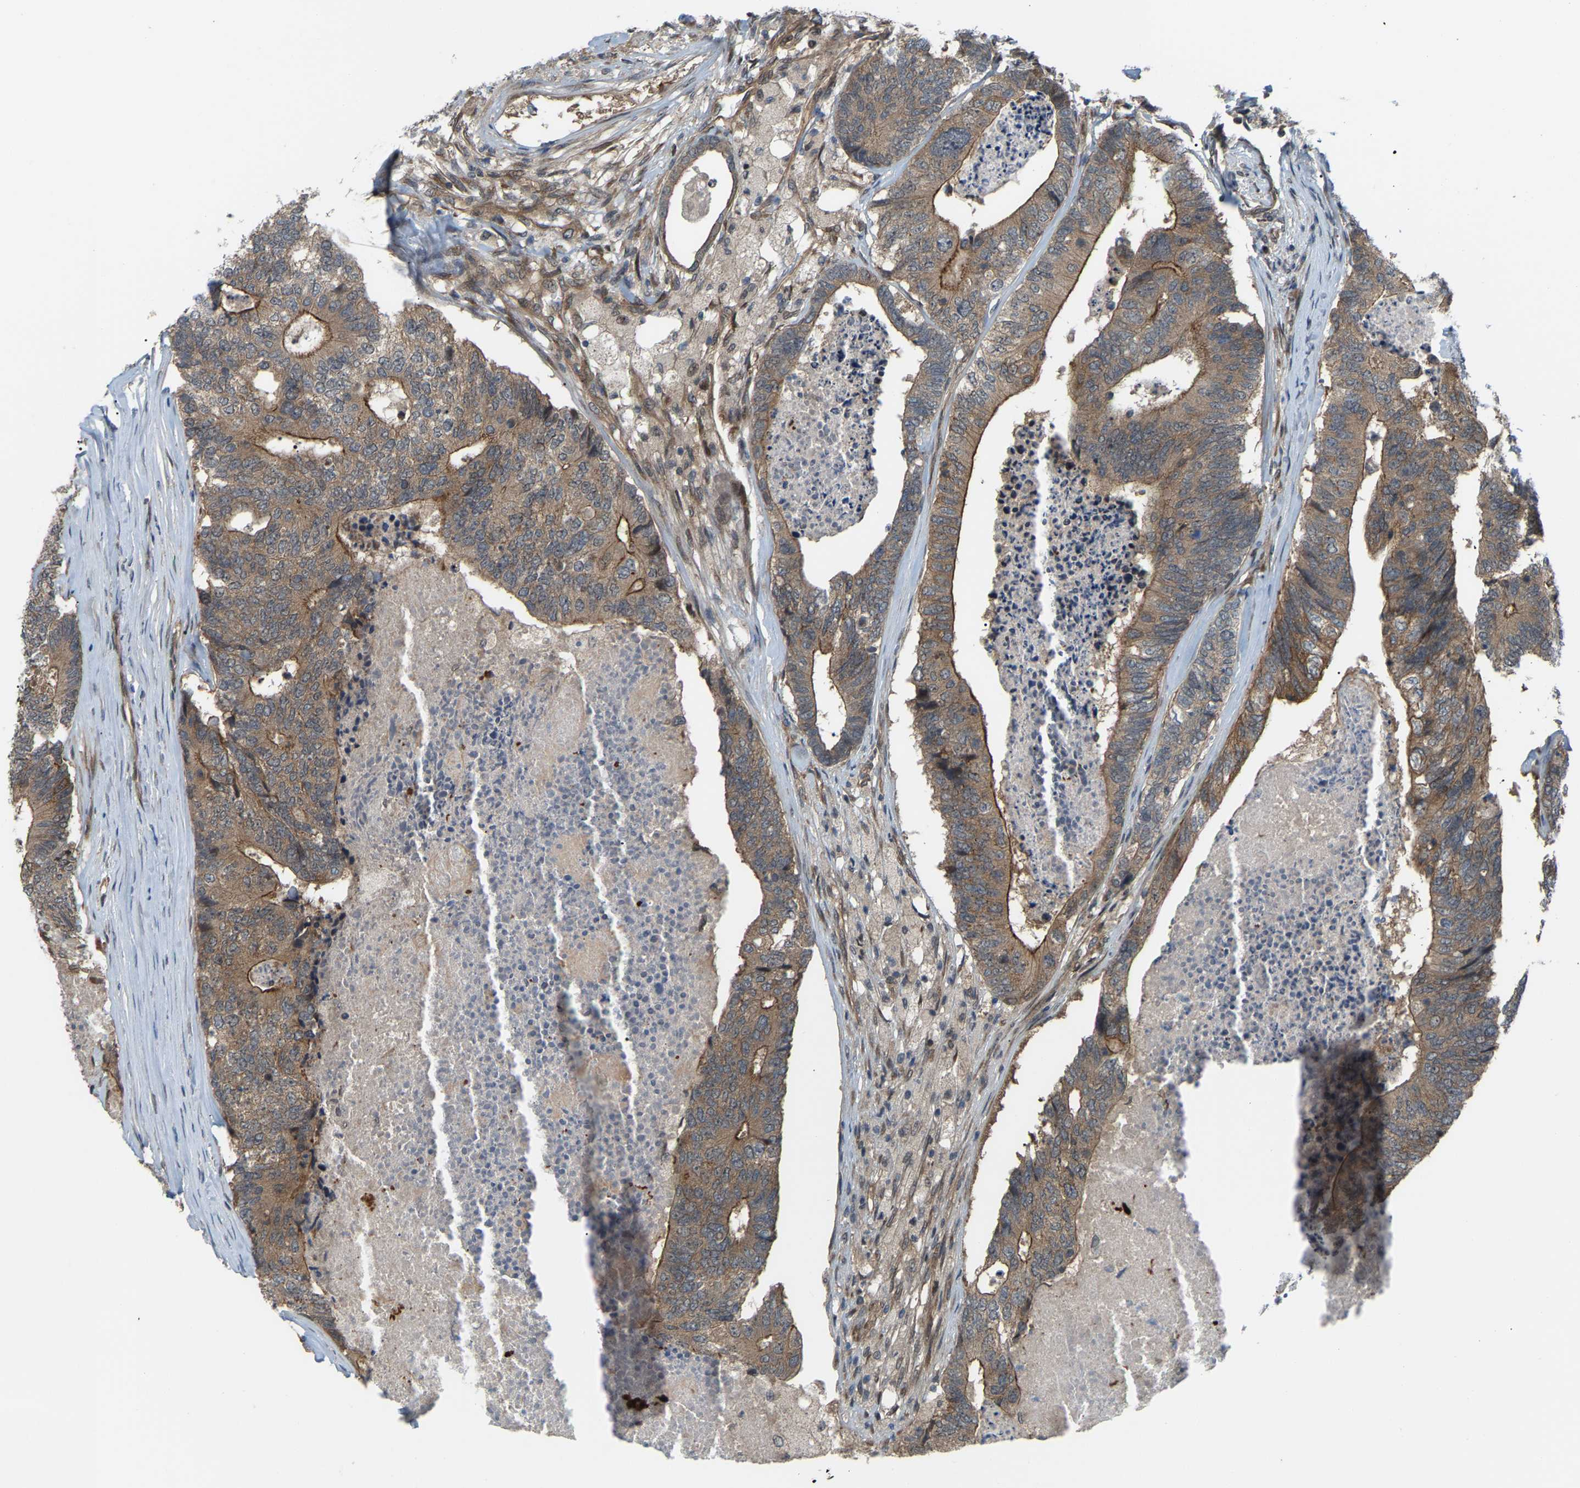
{"staining": {"intensity": "moderate", "quantity": ">75%", "location": "cytoplasmic/membranous"}, "tissue": "colorectal cancer", "cell_type": "Tumor cells", "image_type": "cancer", "snomed": [{"axis": "morphology", "description": "Adenocarcinoma, NOS"}, {"axis": "topography", "description": "Colon"}], "caption": "Tumor cells demonstrate medium levels of moderate cytoplasmic/membranous expression in about >75% of cells in adenocarcinoma (colorectal).", "gene": "CROT", "patient": {"sex": "female", "age": 67}}